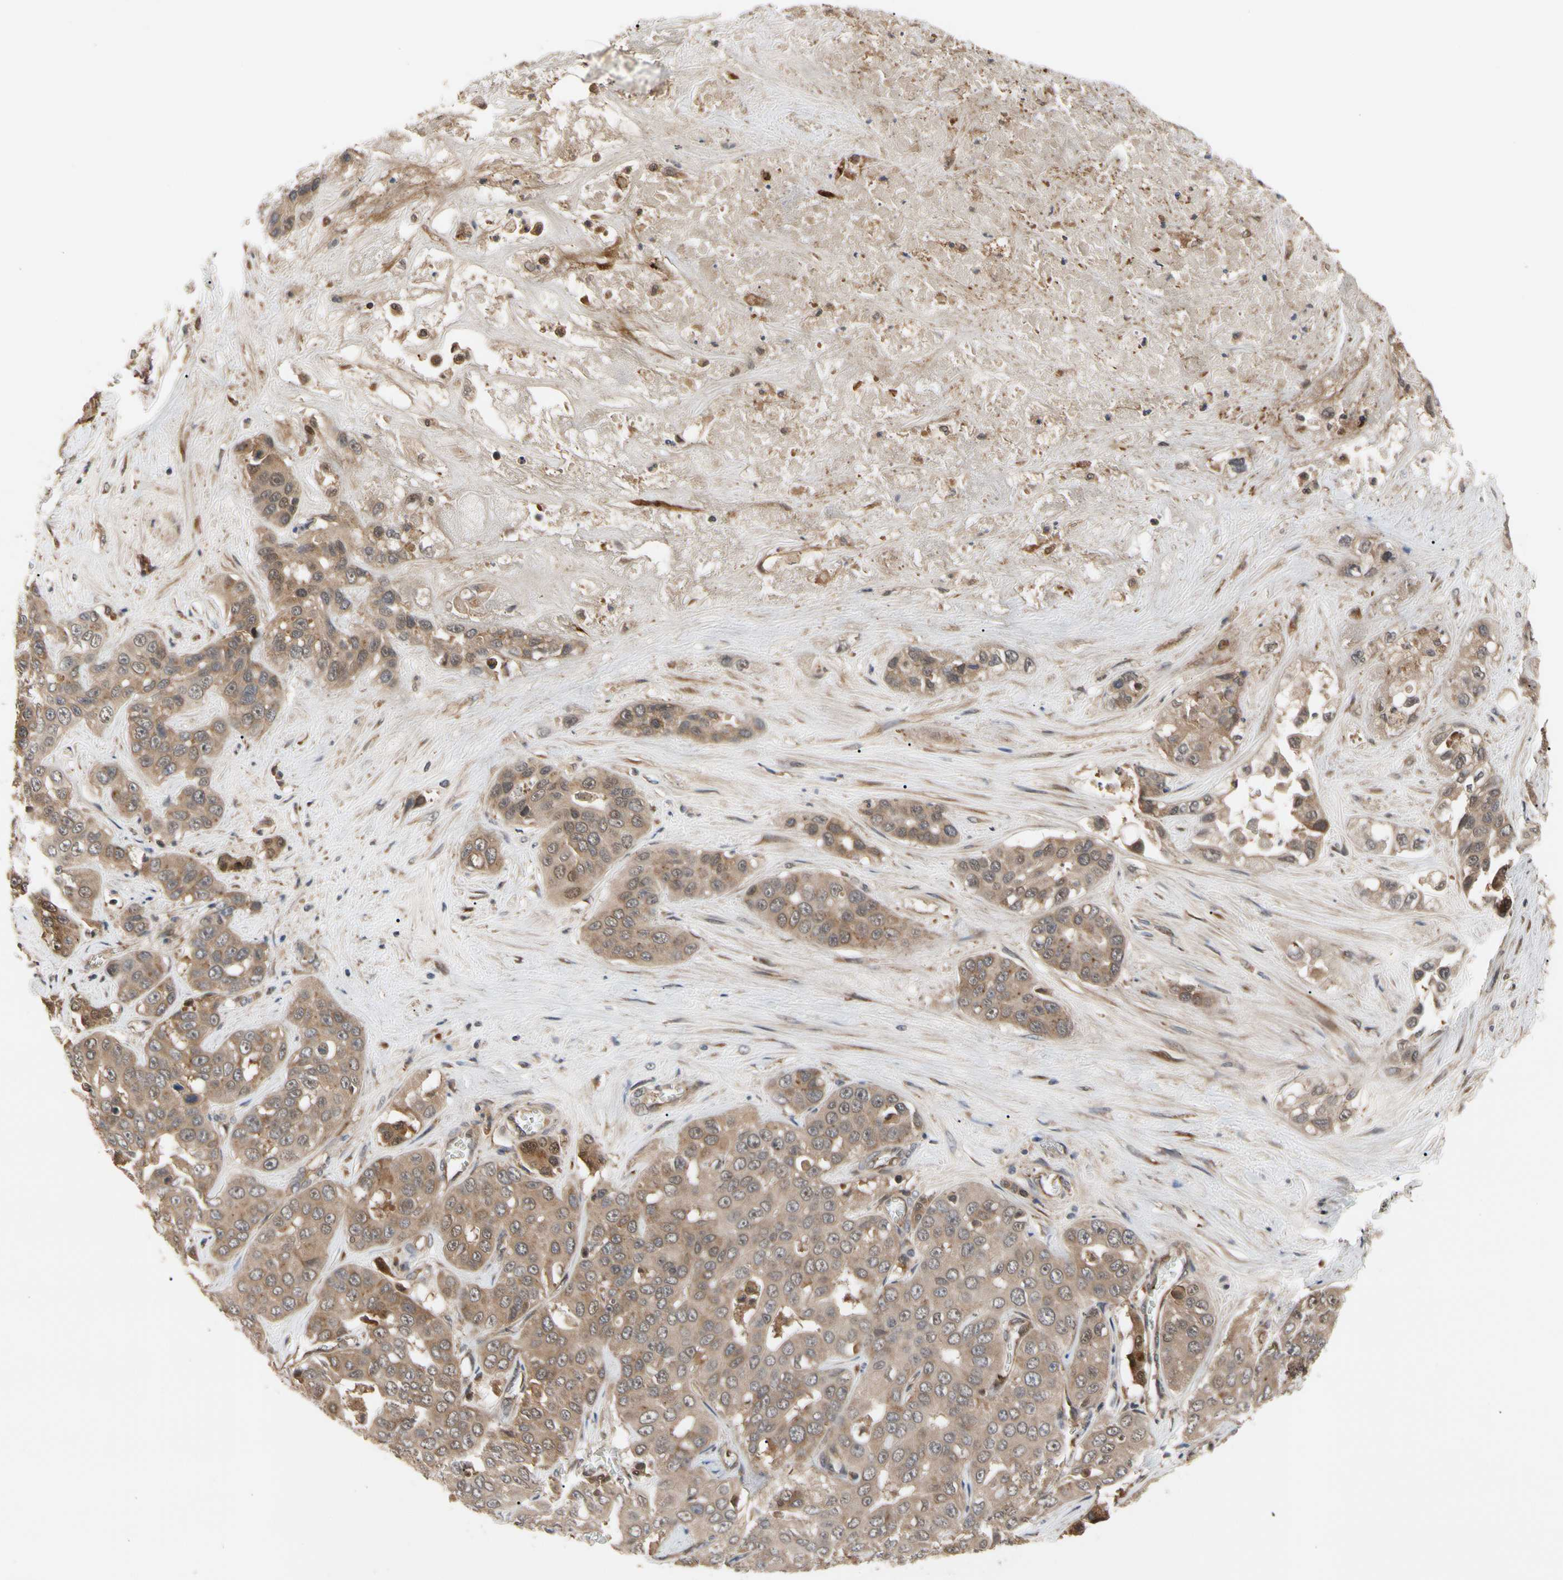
{"staining": {"intensity": "weak", "quantity": ">75%", "location": "cytoplasmic/membranous"}, "tissue": "liver cancer", "cell_type": "Tumor cells", "image_type": "cancer", "snomed": [{"axis": "morphology", "description": "Cholangiocarcinoma"}, {"axis": "topography", "description": "Liver"}], "caption": "An image of human liver cancer stained for a protein demonstrates weak cytoplasmic/membranous brown staining in tumor cells. The staining was performed using DAB (3,3'-diaminobenzidine), with brown indicating positive protein expression. Nuclei are stained blue with hematoxylin.", "gene": "CYTIP", "patient": {"sex": "female", "age": 52}}